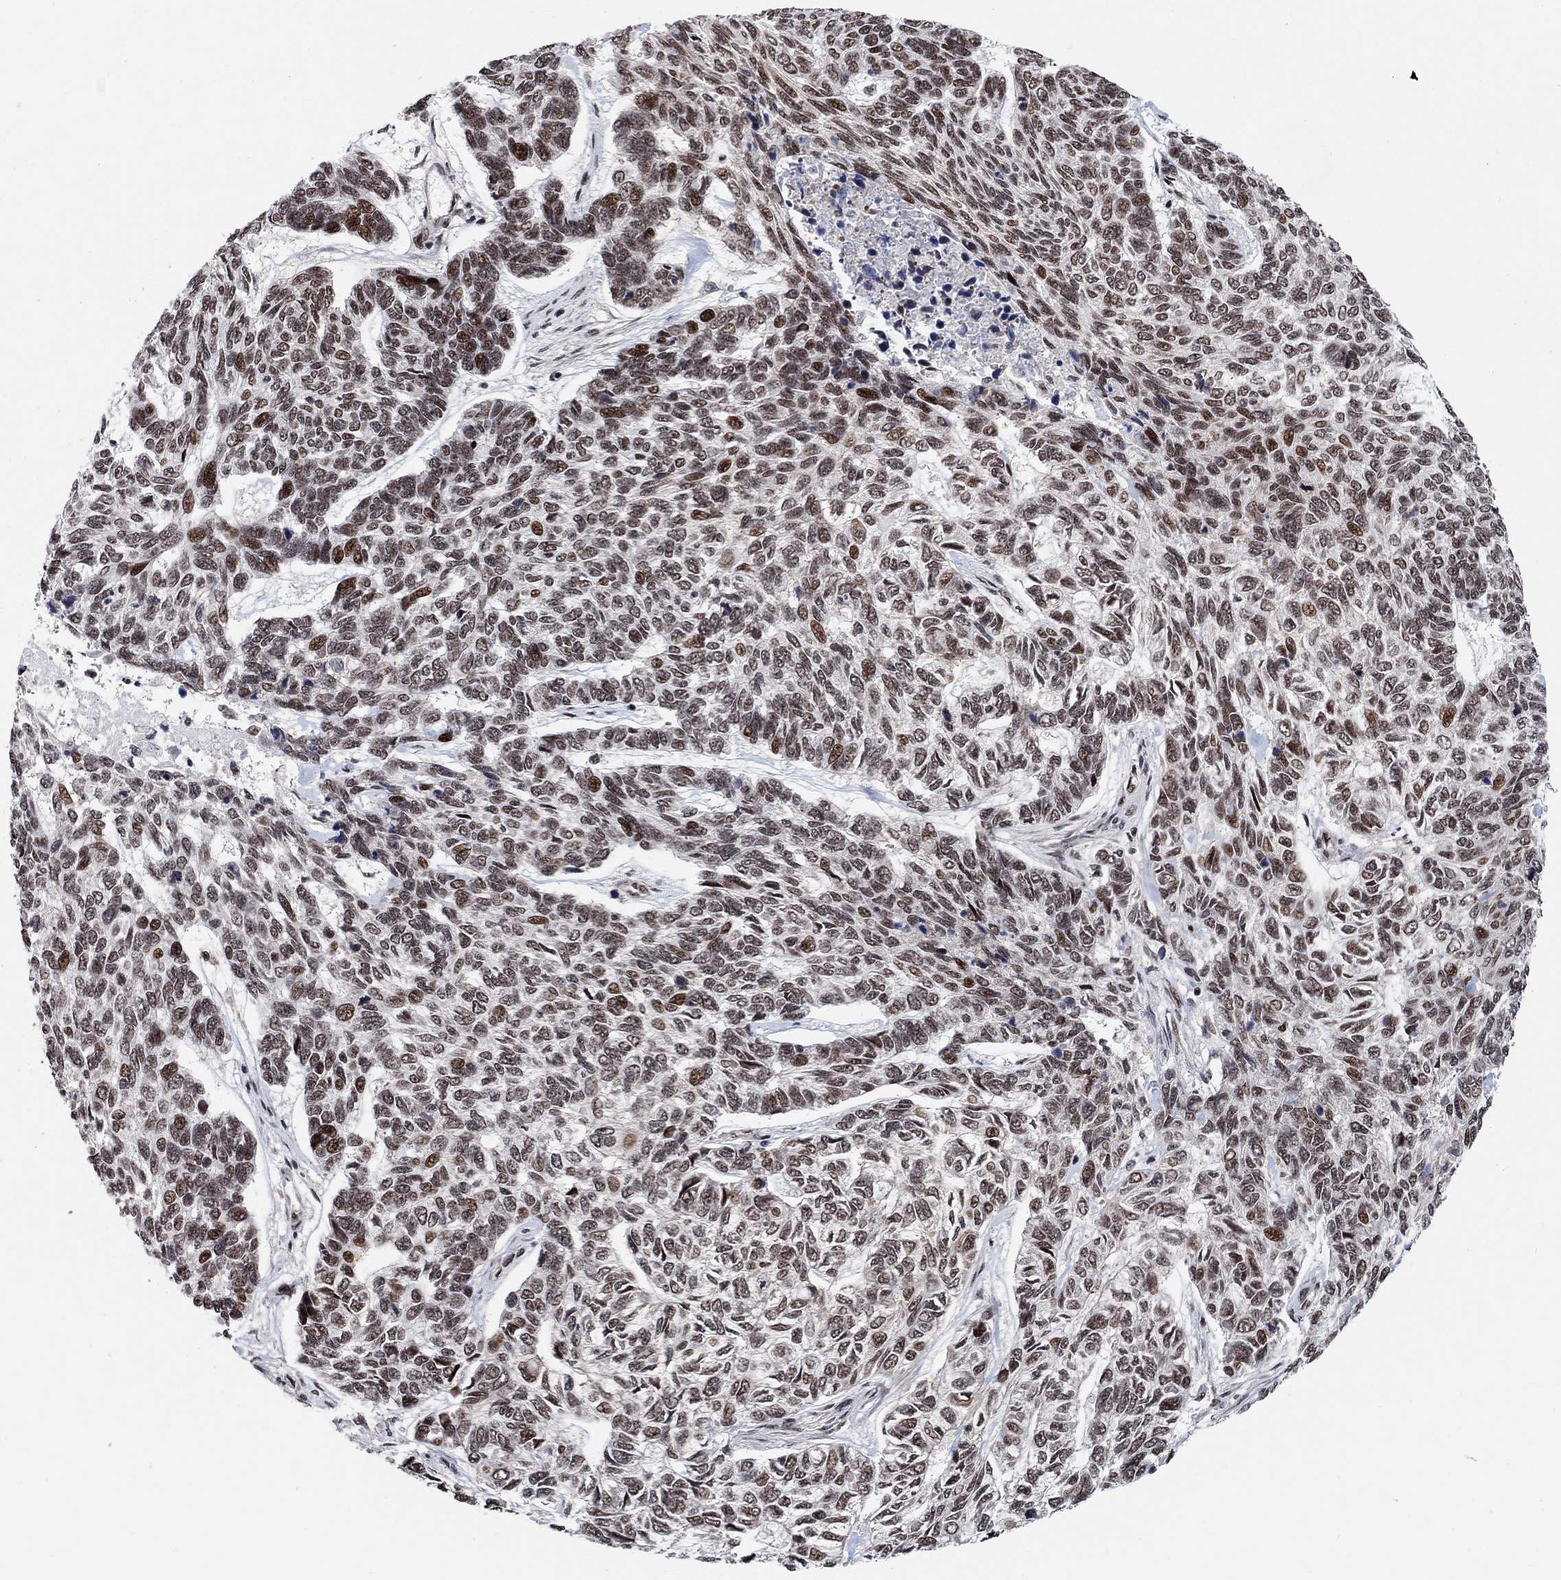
{"staining": {"intensity": "moderate", "quantity": ">75%", "location": "nuclear"}, "tissue": "skin cancer", "cell_type": "Tumor cells", "image_type": "cancer", "snomed": [{"axis": "morphology", "description": "Basal cell carcinoma"}, {"axis": "topography", "description": "Skin"}], "caption": "Protein staining exhibits moderate nuclear positivity in approximately >75% of tumor cells in basal cell carcinoma (skin). The staining was performed using DAB (3,3'-diaminobenzidine), with brown indicating positive protein expression. Nuclei are stained blue with hematoxylin.", "gene": "E4F1", "patient": {"sex": "female", "age": 65}}